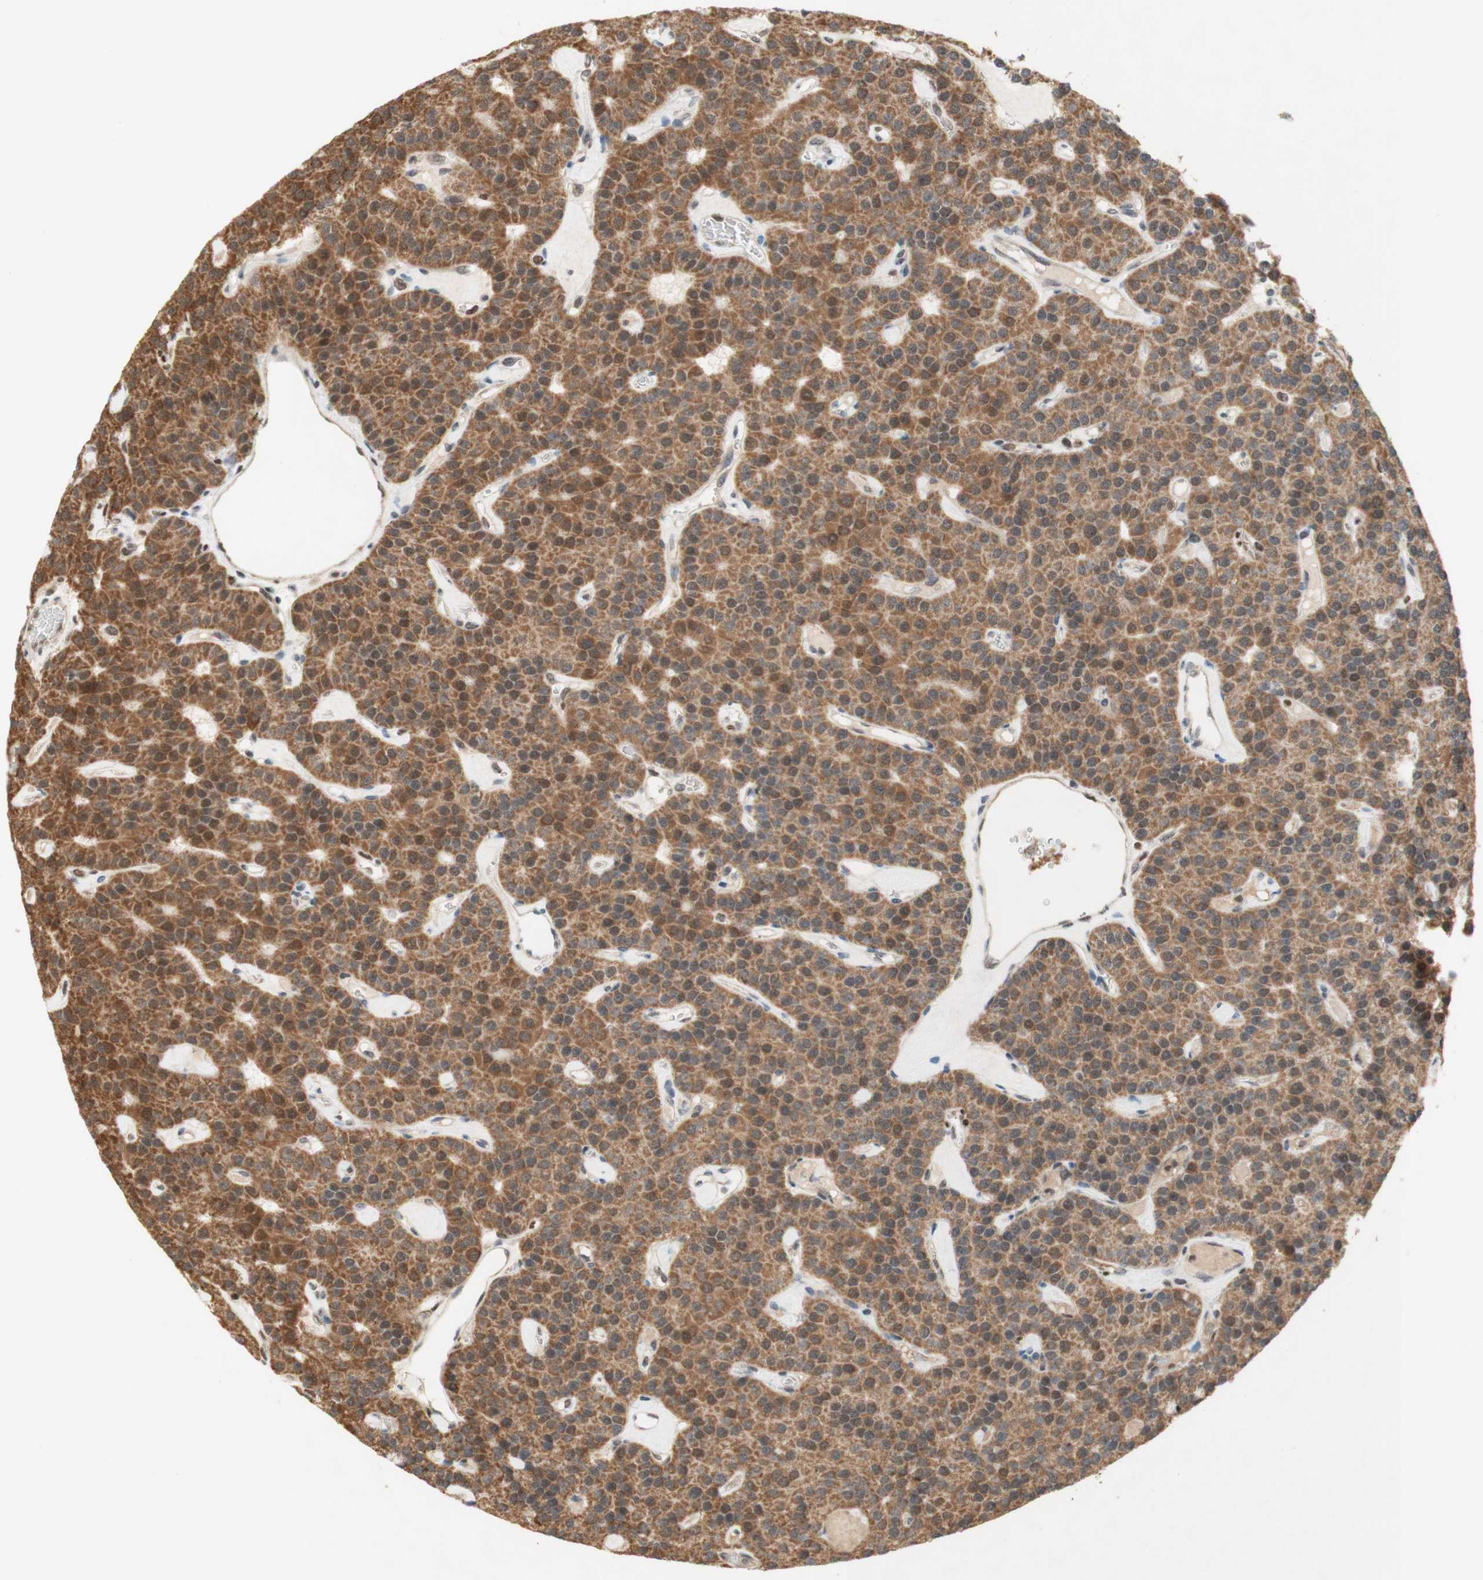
{"staining": {"intensity": "moderate", "quantity": ">75%", "location": "cytoplasmic/membranous"}, "tissue": "parathyroid gland", "cell_type": "Glandular cells", "image_type": "normal", "snomed": [{"axis": "morphology", "description": "Normal tissue, NOS"}, {"axis": "morphology", "description": "Adenoma, NOS"}, {"axis": "topography", "description": "Parathyroid gland"}], "caption": "Brown immunohistochemical staining in normal human parathyroid gland reveals moderate cytoplasmic/membranous positivity in approximately >75% of glandular cells. The staining is performed using DAB (3,3'-diaminobenzidine) brown chromogen to label protein expression. The nuclei are counter-stained blue using hematoxylin.", "gene": "DNMT3A", "patient": {"sex": "female", "age": 86}}